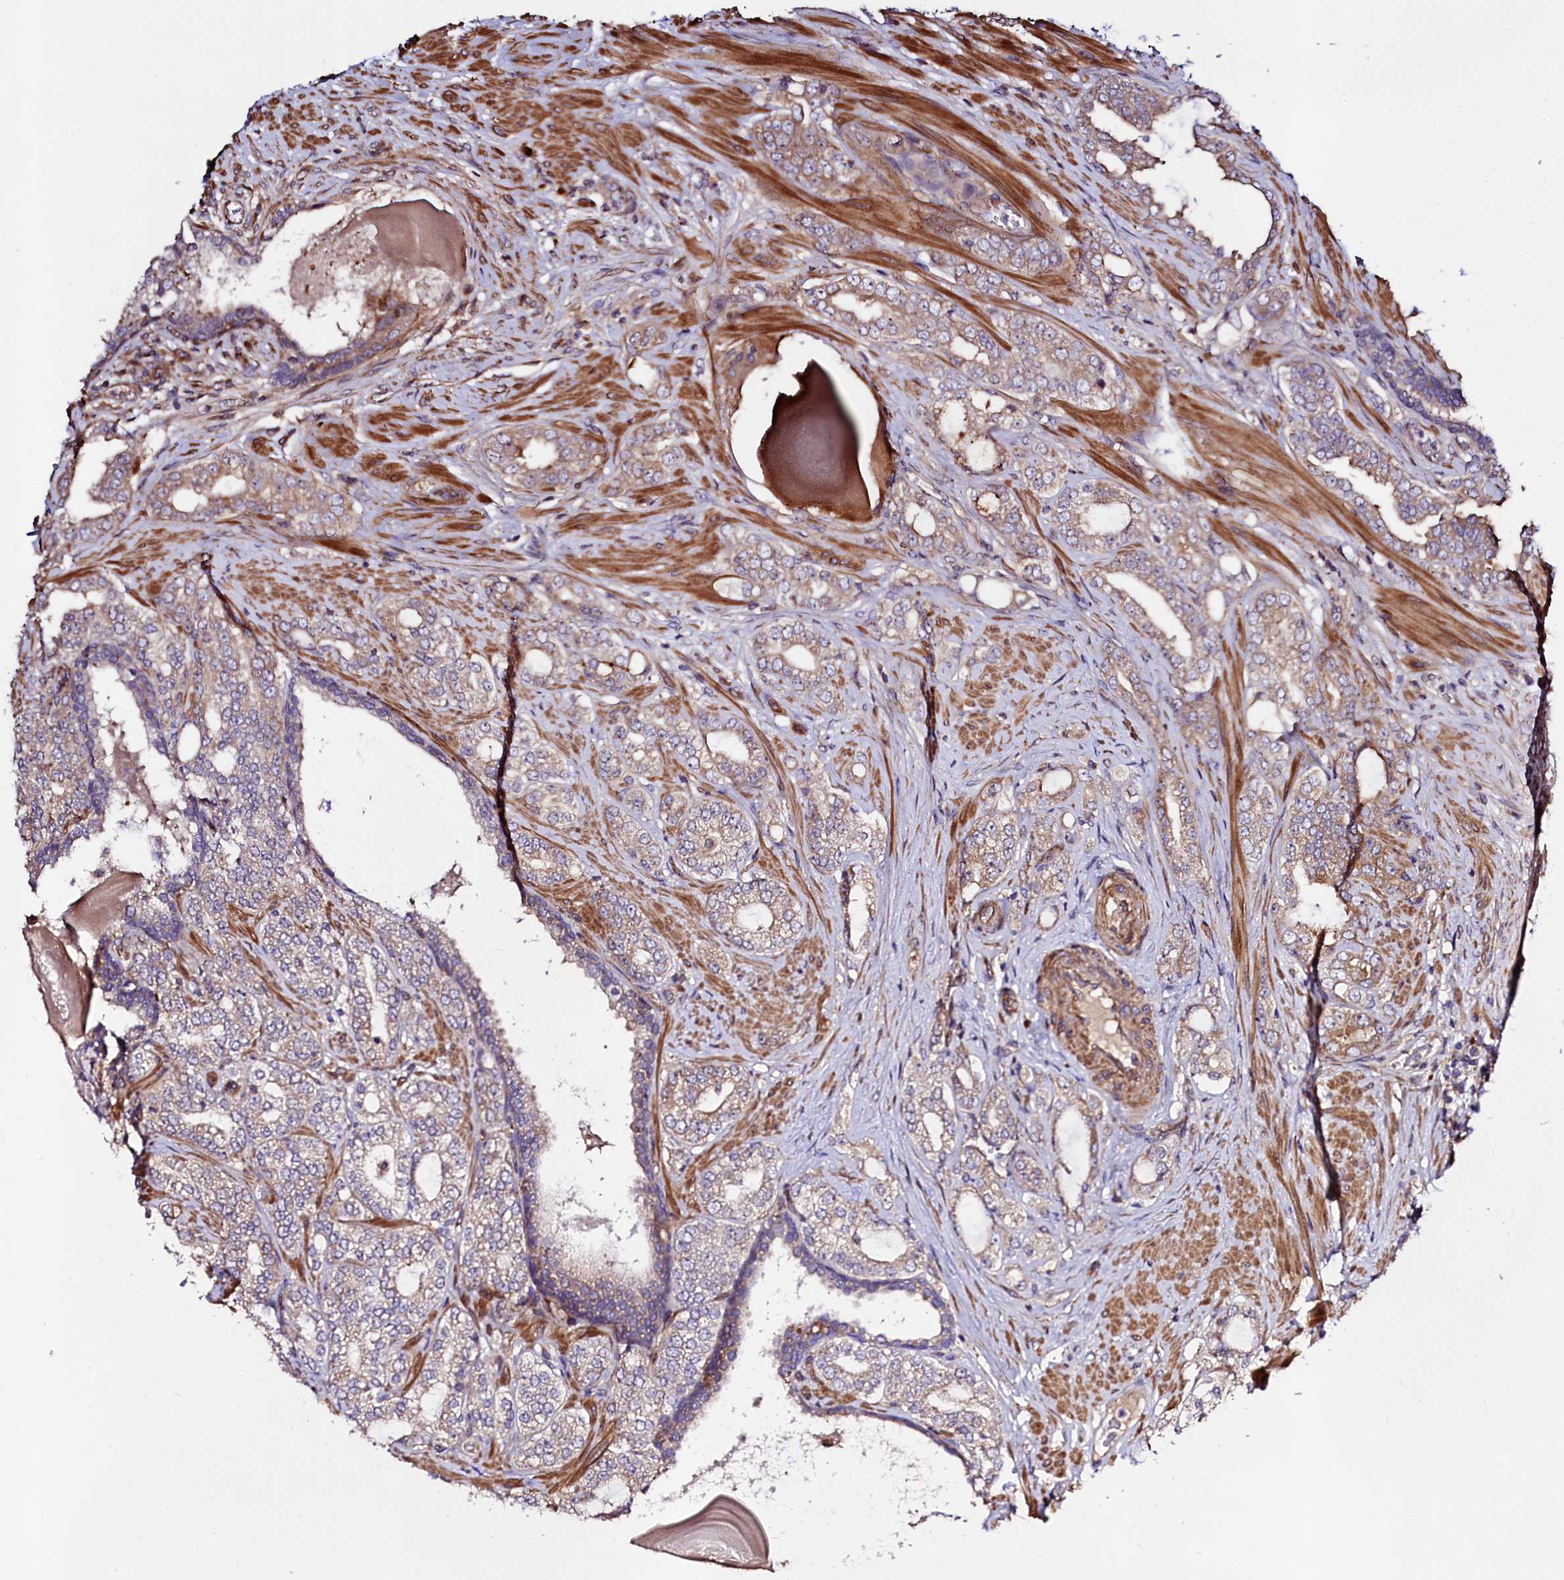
{"staining": {"intensity": "weak", "quantity": "<25%", "location": "cytoplasmic/membranous"}, "tissue": "prostate cancer", "cell_type": "Tumor cells", "image_type": "cancer", "snomed": [{"axis": "morphology", "description": "Adenocarcinoma, High grade"}, {"axis": "topography", "description": "Prostate"}], "caption": "An IHC histopathology image of prostate high-grade adenocarcinoma is shown. There is no staining in tumor cells of prostate high-grade adenocarcinoma.", "gene": "KLHDC4", "patient": {"sex": "male", "age": 64}}